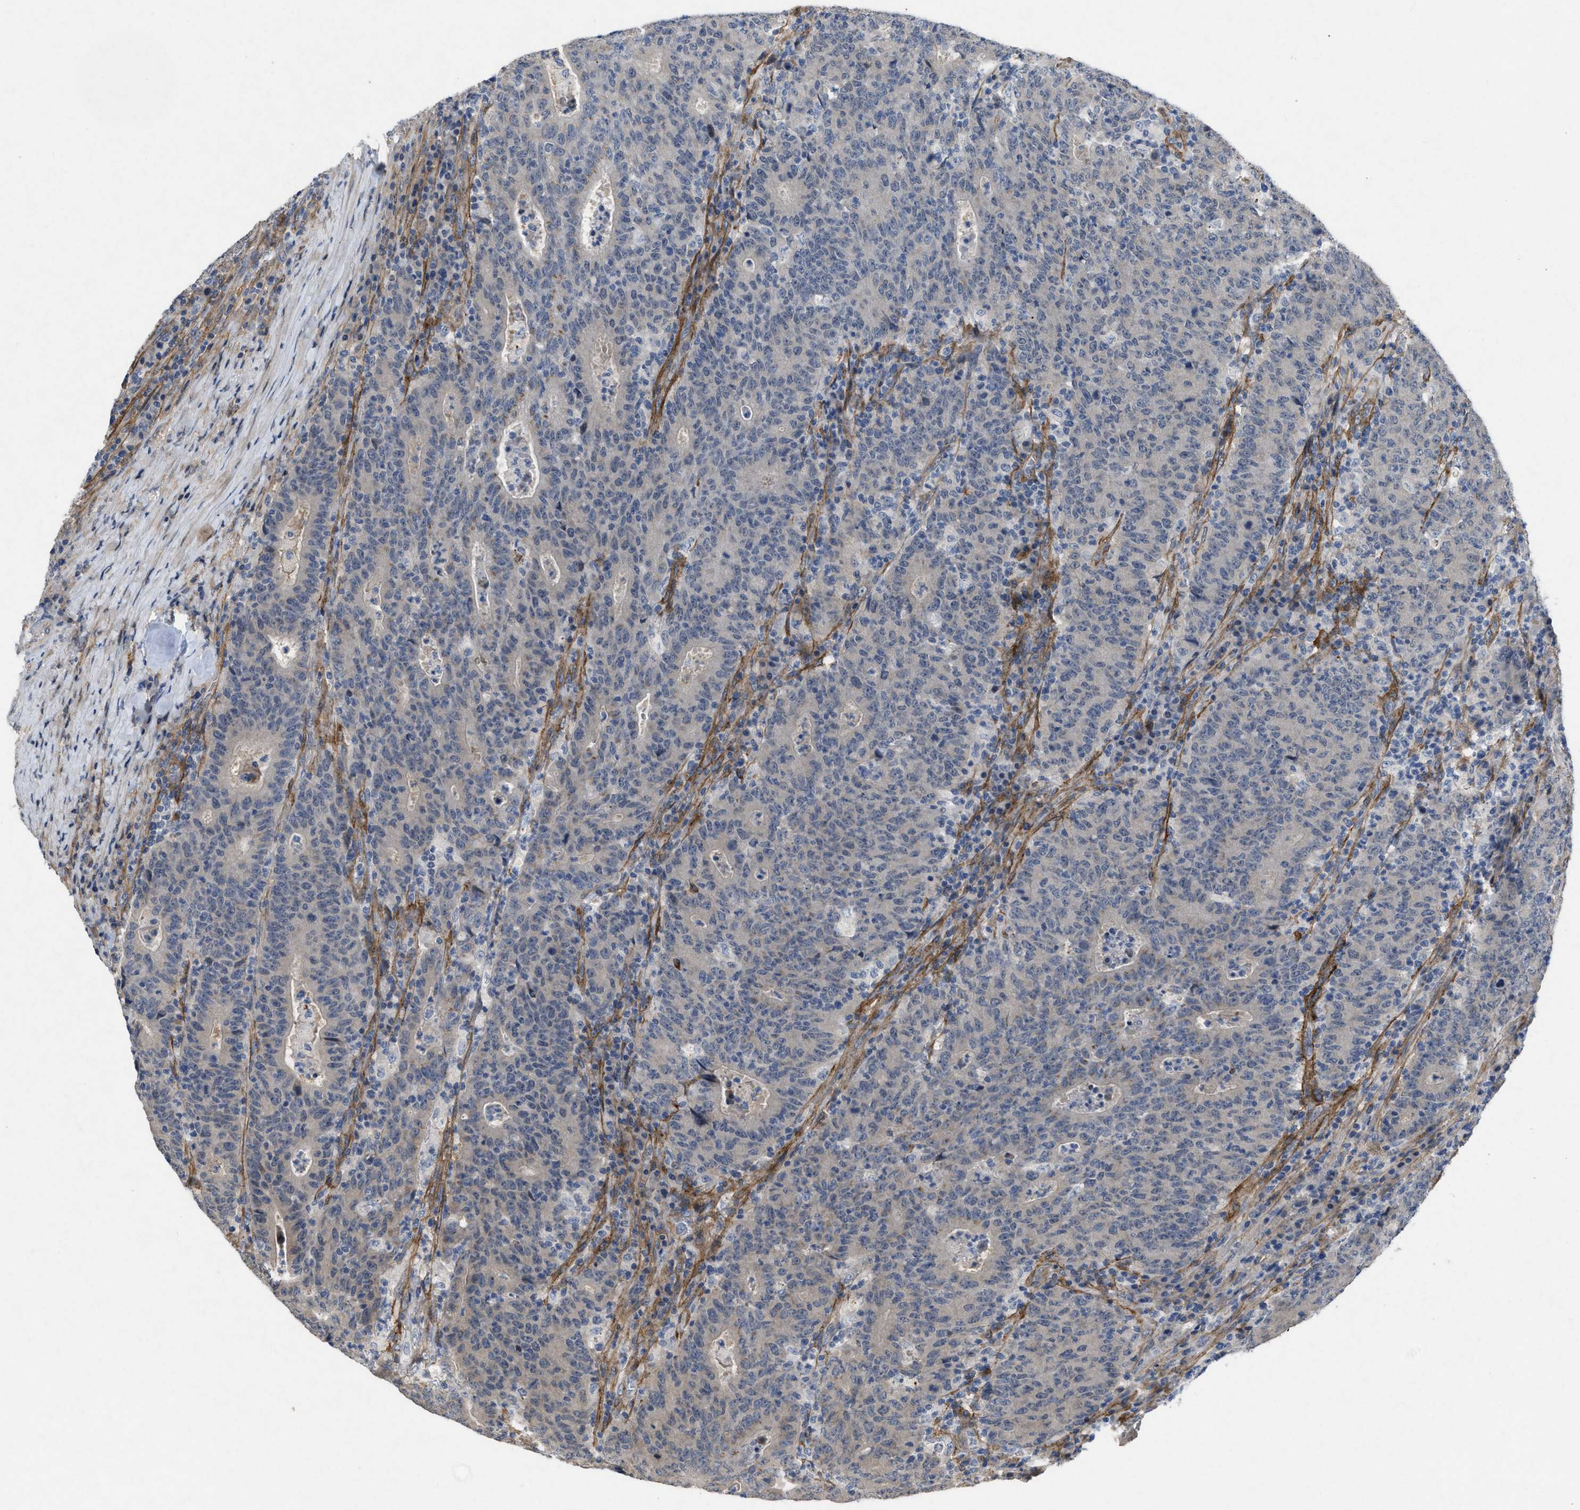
{"staining": {"intensity": "negative", "quantity": "none", "location": "none"}, "tissue": "colorectal cancer", "cell_type": "Tumor cells", "image_type": "cancer", "snomed": [{"axis": "morphology", "description": "Adenocarcinoma, NOS"}, {"axis": "topography", "description": "Colon"}], "caption": "IHC of adenocarcinoma (colorectal) demonstrates no expression in tumor cells.", "gene": "PDGFRA", "patient": {"sex": "female", "age": 75}}